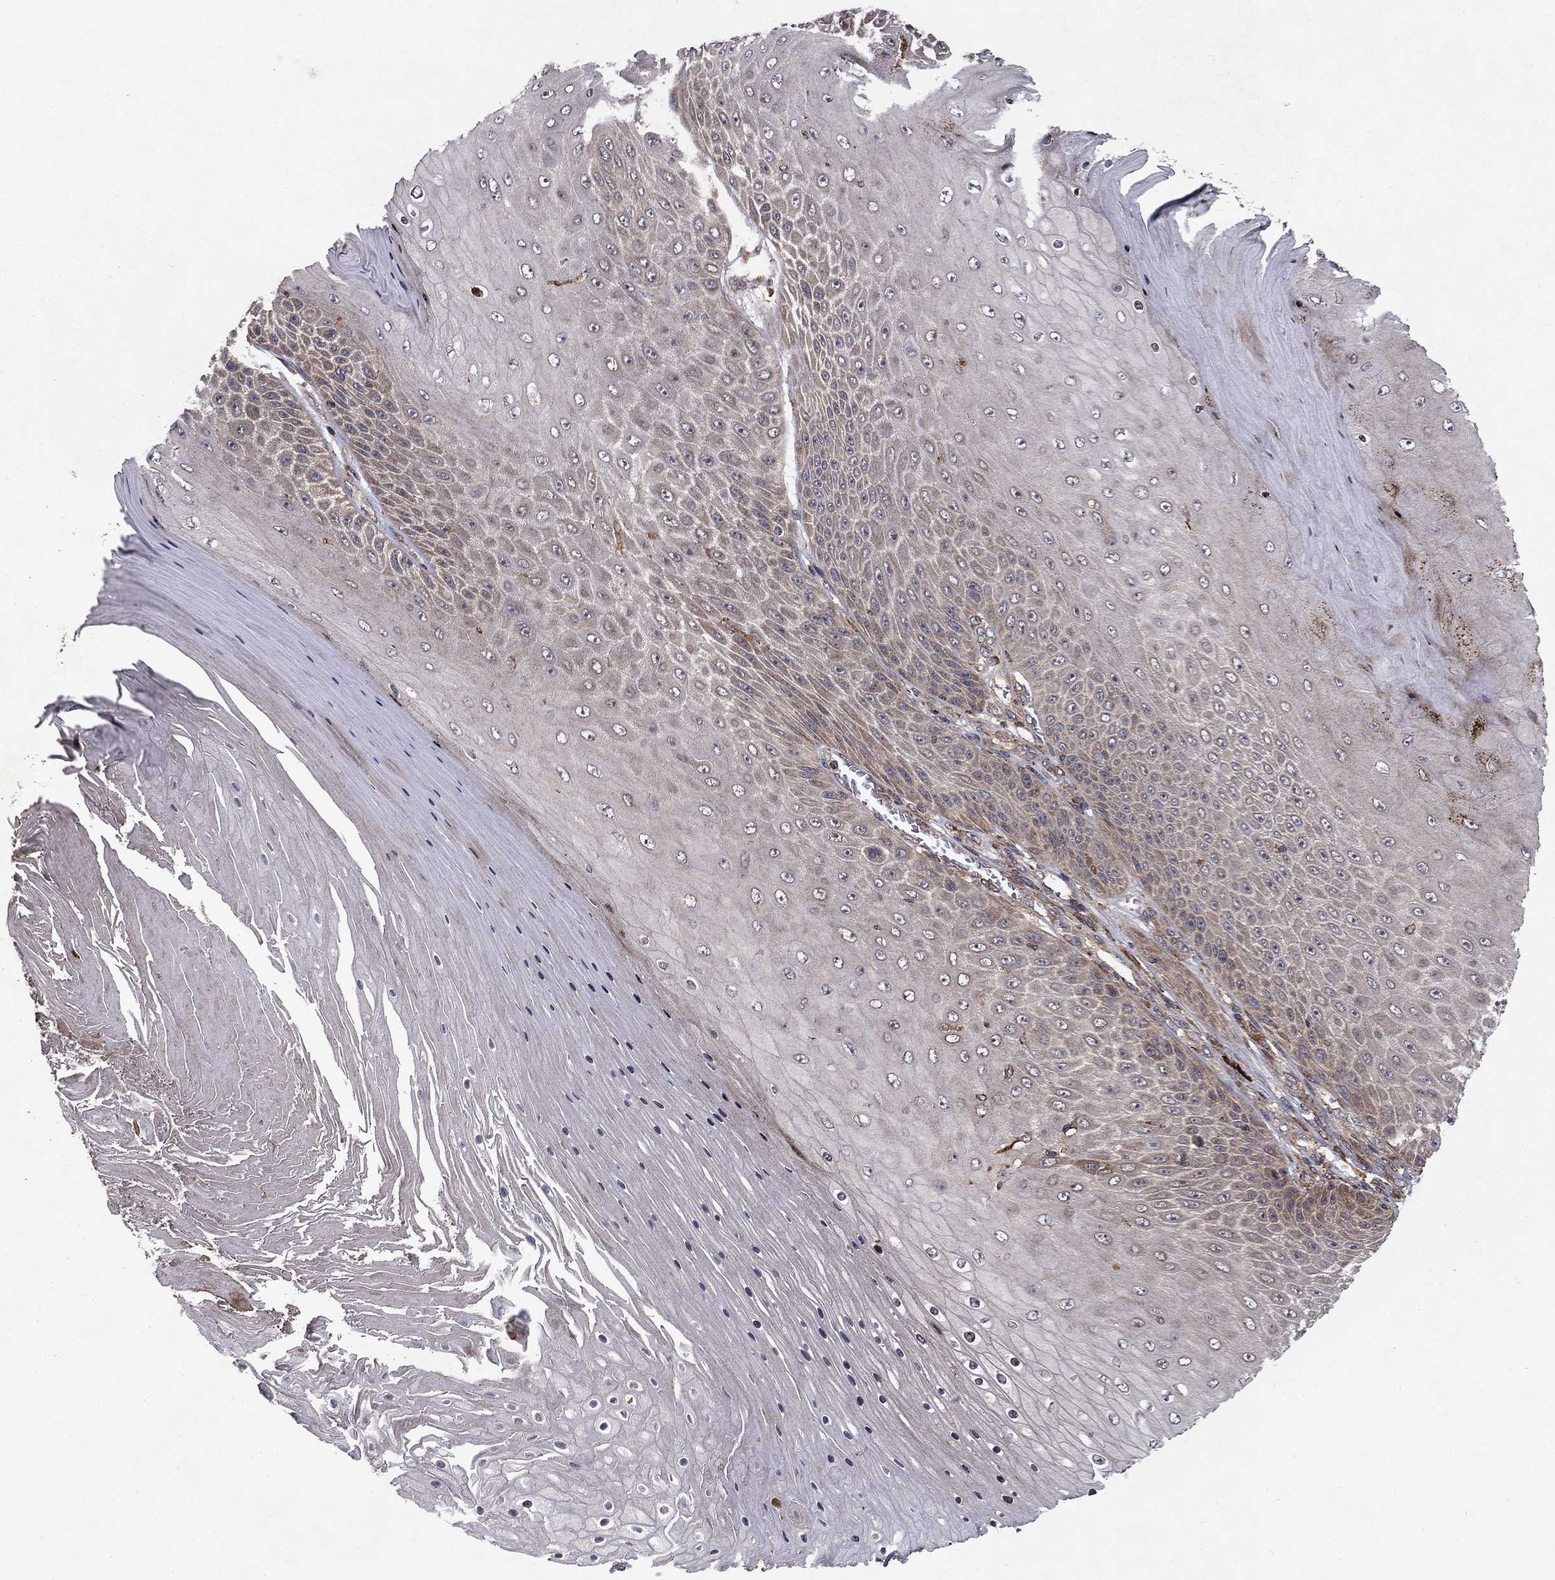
{"staining": {"intensity": "weak", "quantity": "25%-75%", "location": "cytoplasmic/membranous"}, "tissue": "skin cancer", "cell_type": "Tumor cells", "image_type": "cancer", "snomed": [{"axis": "morphology", "description": "Squamous cell carcinoma, NOS"}, {"axis": "topography", "description": "Skin"}], "caption": "This micrograph exhibits immunohistochemistry staining of human skin squamous cell carcinoma, with low weak cytoplasmic/membranous staining in approximately 25%-75% of tumor cells.", "gene": "BABAM2", "patient": {"sex": "male", "age": 62}}